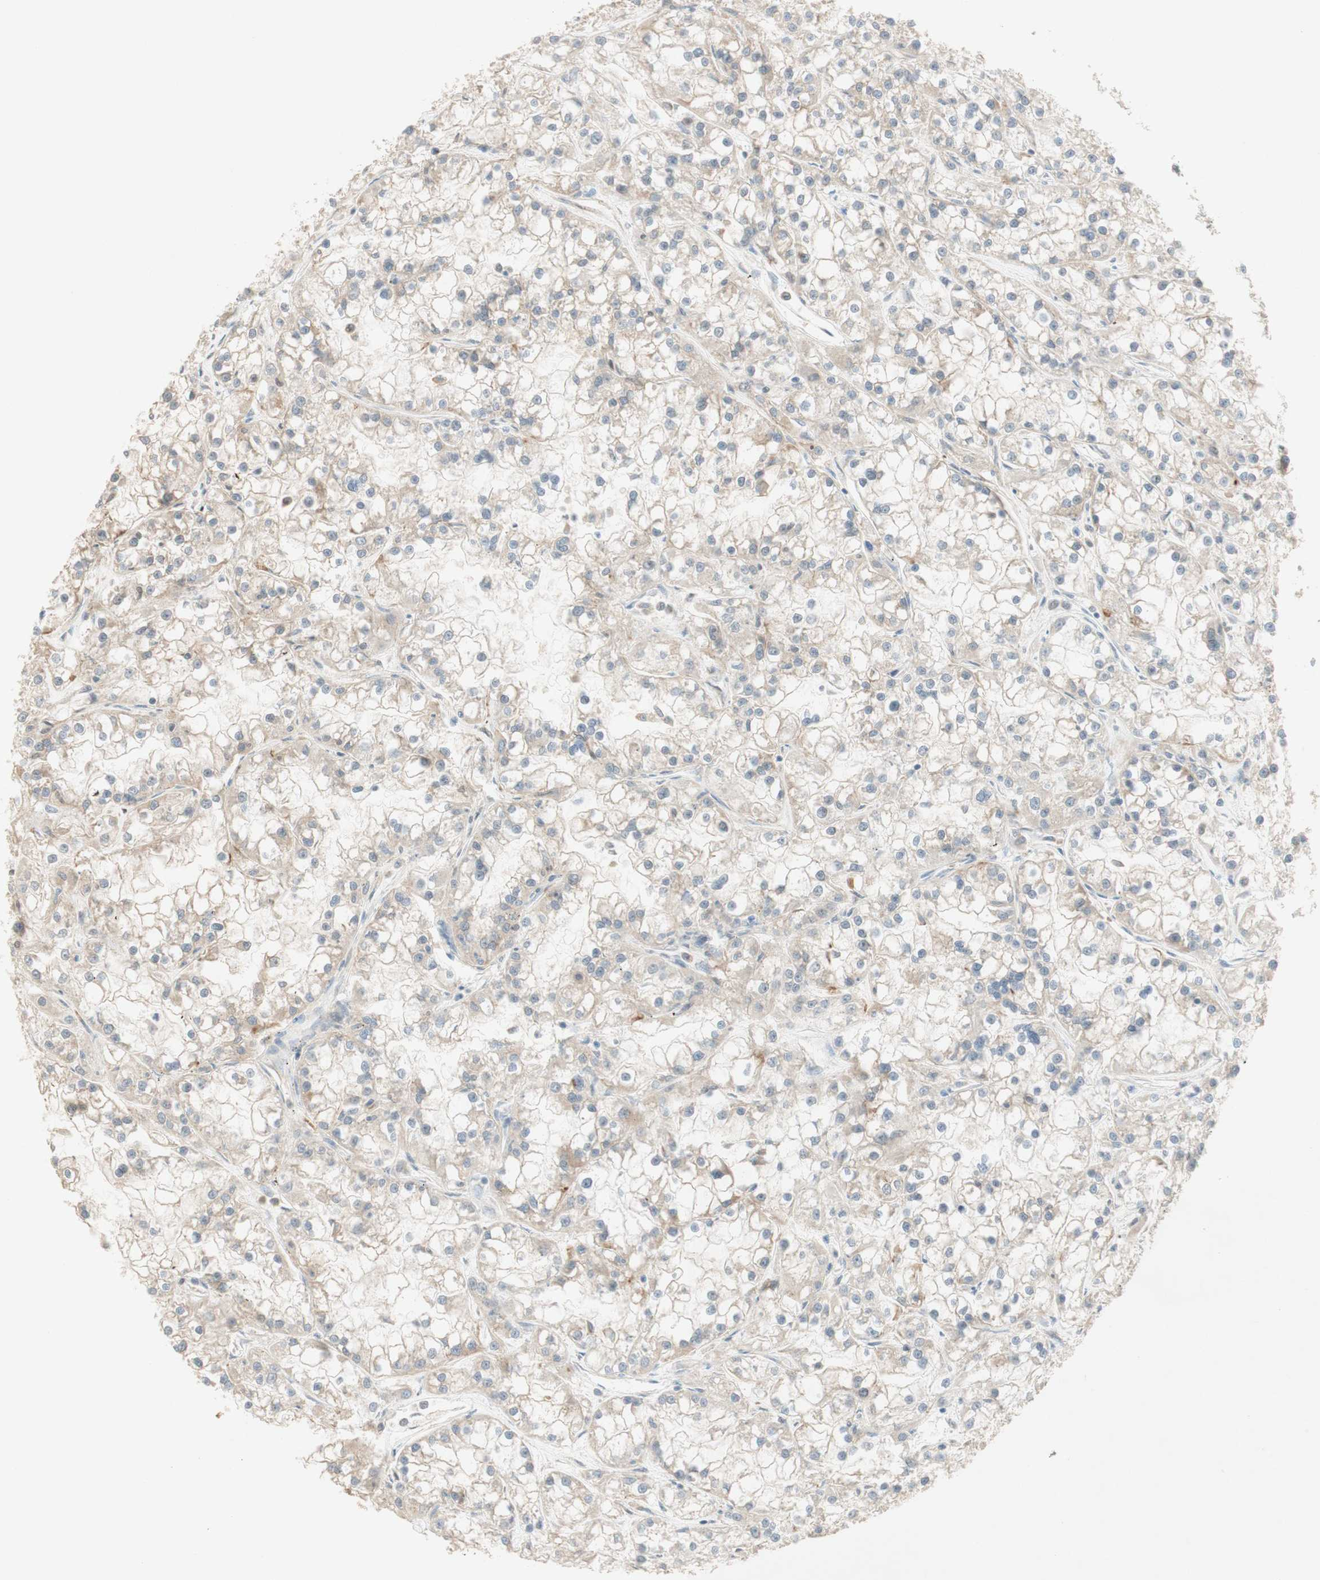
{"staining": {"intensity": "weak", "quantity": "25%-75%", "location": "cytoplasmic/membranous"}, "tissue": "renal cancer", "cell_type": "Tumor cells", "image_type": "cancer", "snomed": [{"axis": "morphology", "description": "Adenocarcinoma, NOS"}, {"axis": "topography", "description": "Kidney"}], "caption": "Immunohistochemical staining of human renal adenocarcinoma displays low levels of weak cytoplasmic/membranous protein expression in about 25%-75% of tumor cells.", "gene": "FOXP1", "patient": {"sex": "female", "age": 52}}